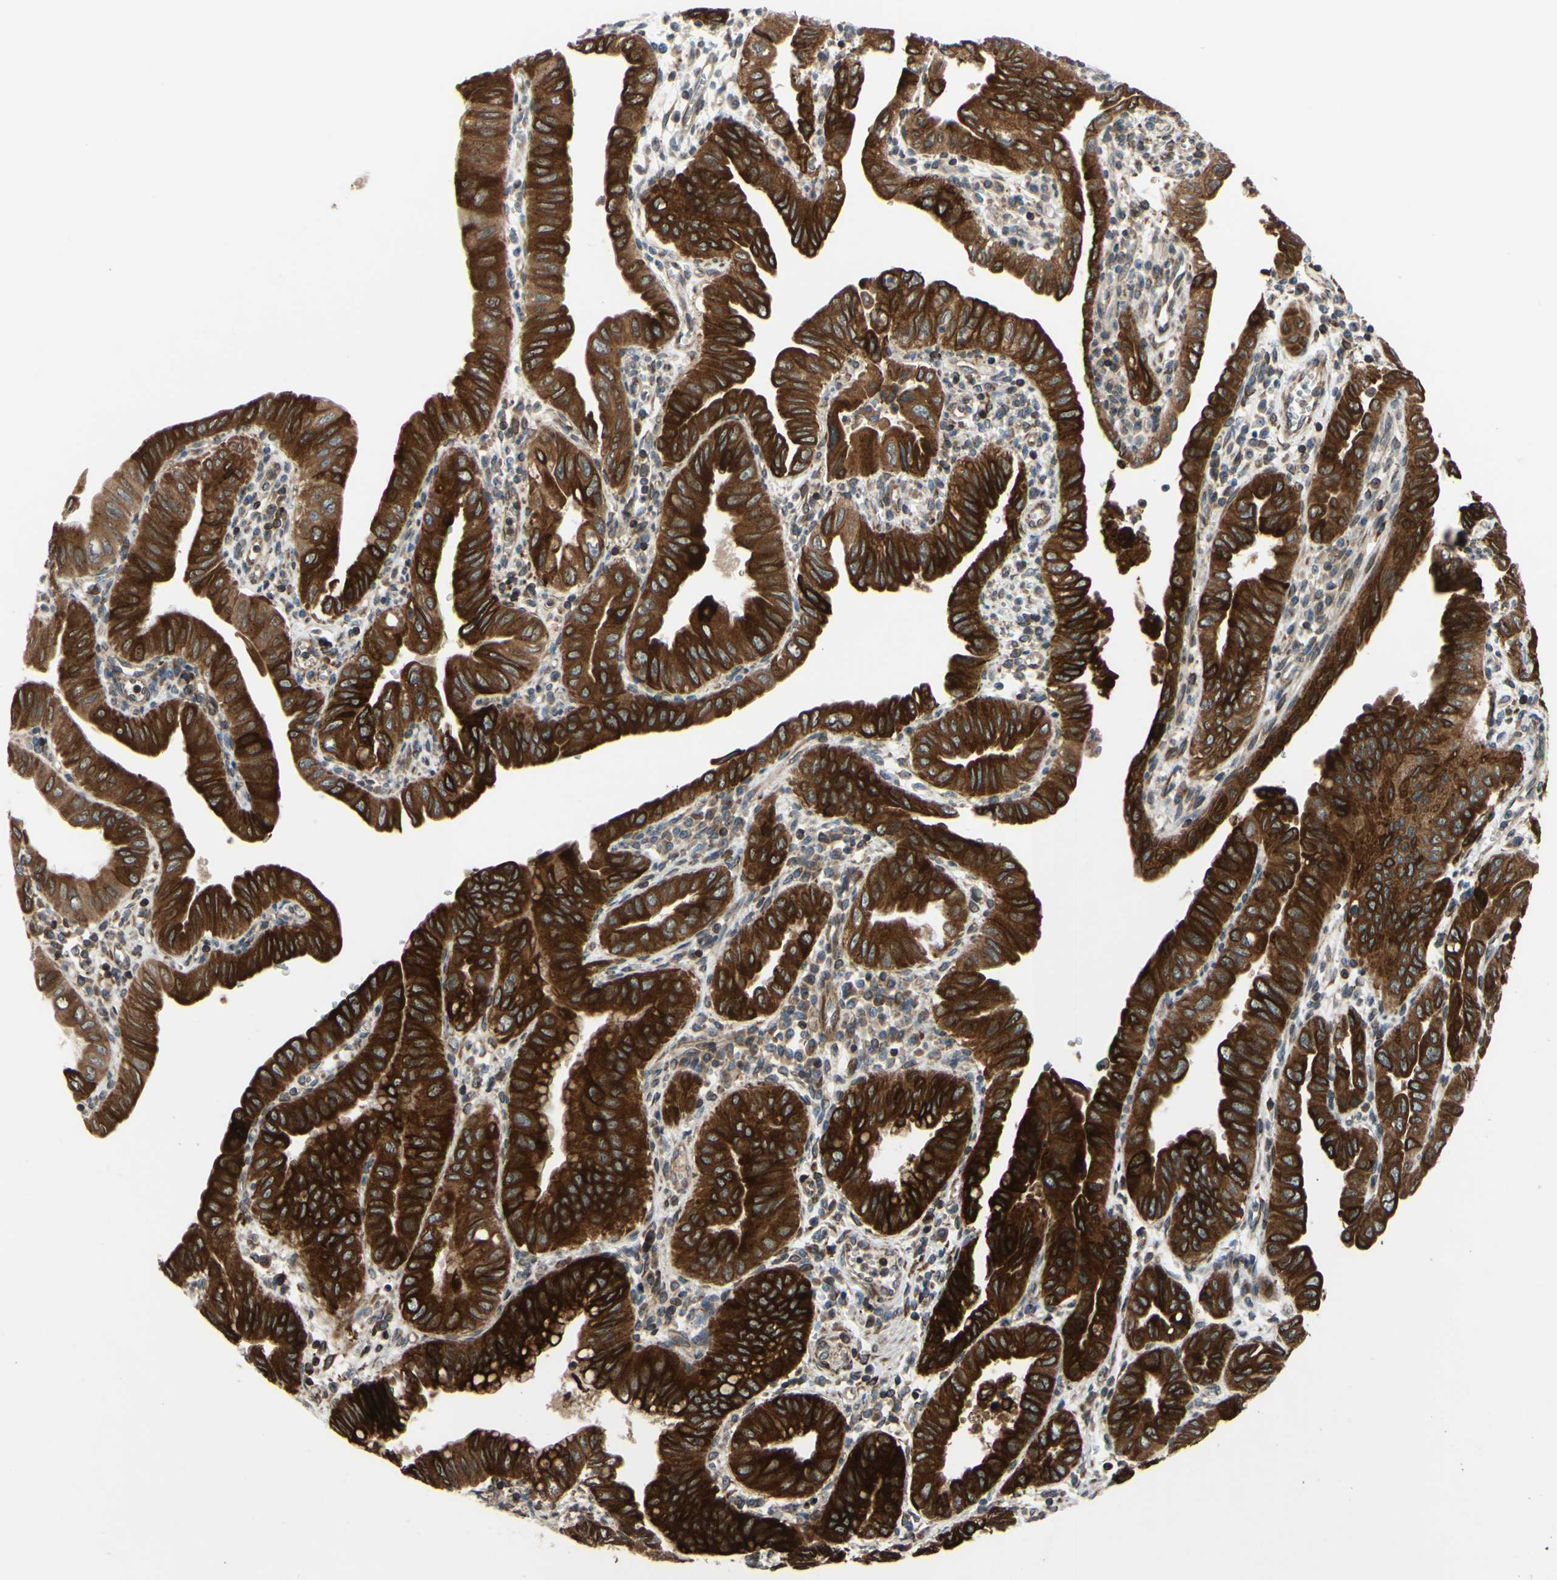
{"staining": {"intensity": "strong", "quantity": ">75%", "location": "cytoplasmic/membranous"}, "tissue": "pancreatic cancer", "cell_type": "Tumor cells", "image_type": "cancer", "snomed": [{"axis": "morphology", "description": "Normal tissue, NOS"}, {"axis": "topography", "description": "Lymph node"}], "caption": "Immunohistochemistry of pancreatic cancer shows high levels of strong cytoplasmic/membranous positivity in about >75% of tumor cells.", "gene": "PRAF2", "patient": {"sex": "male", "age": 50}}